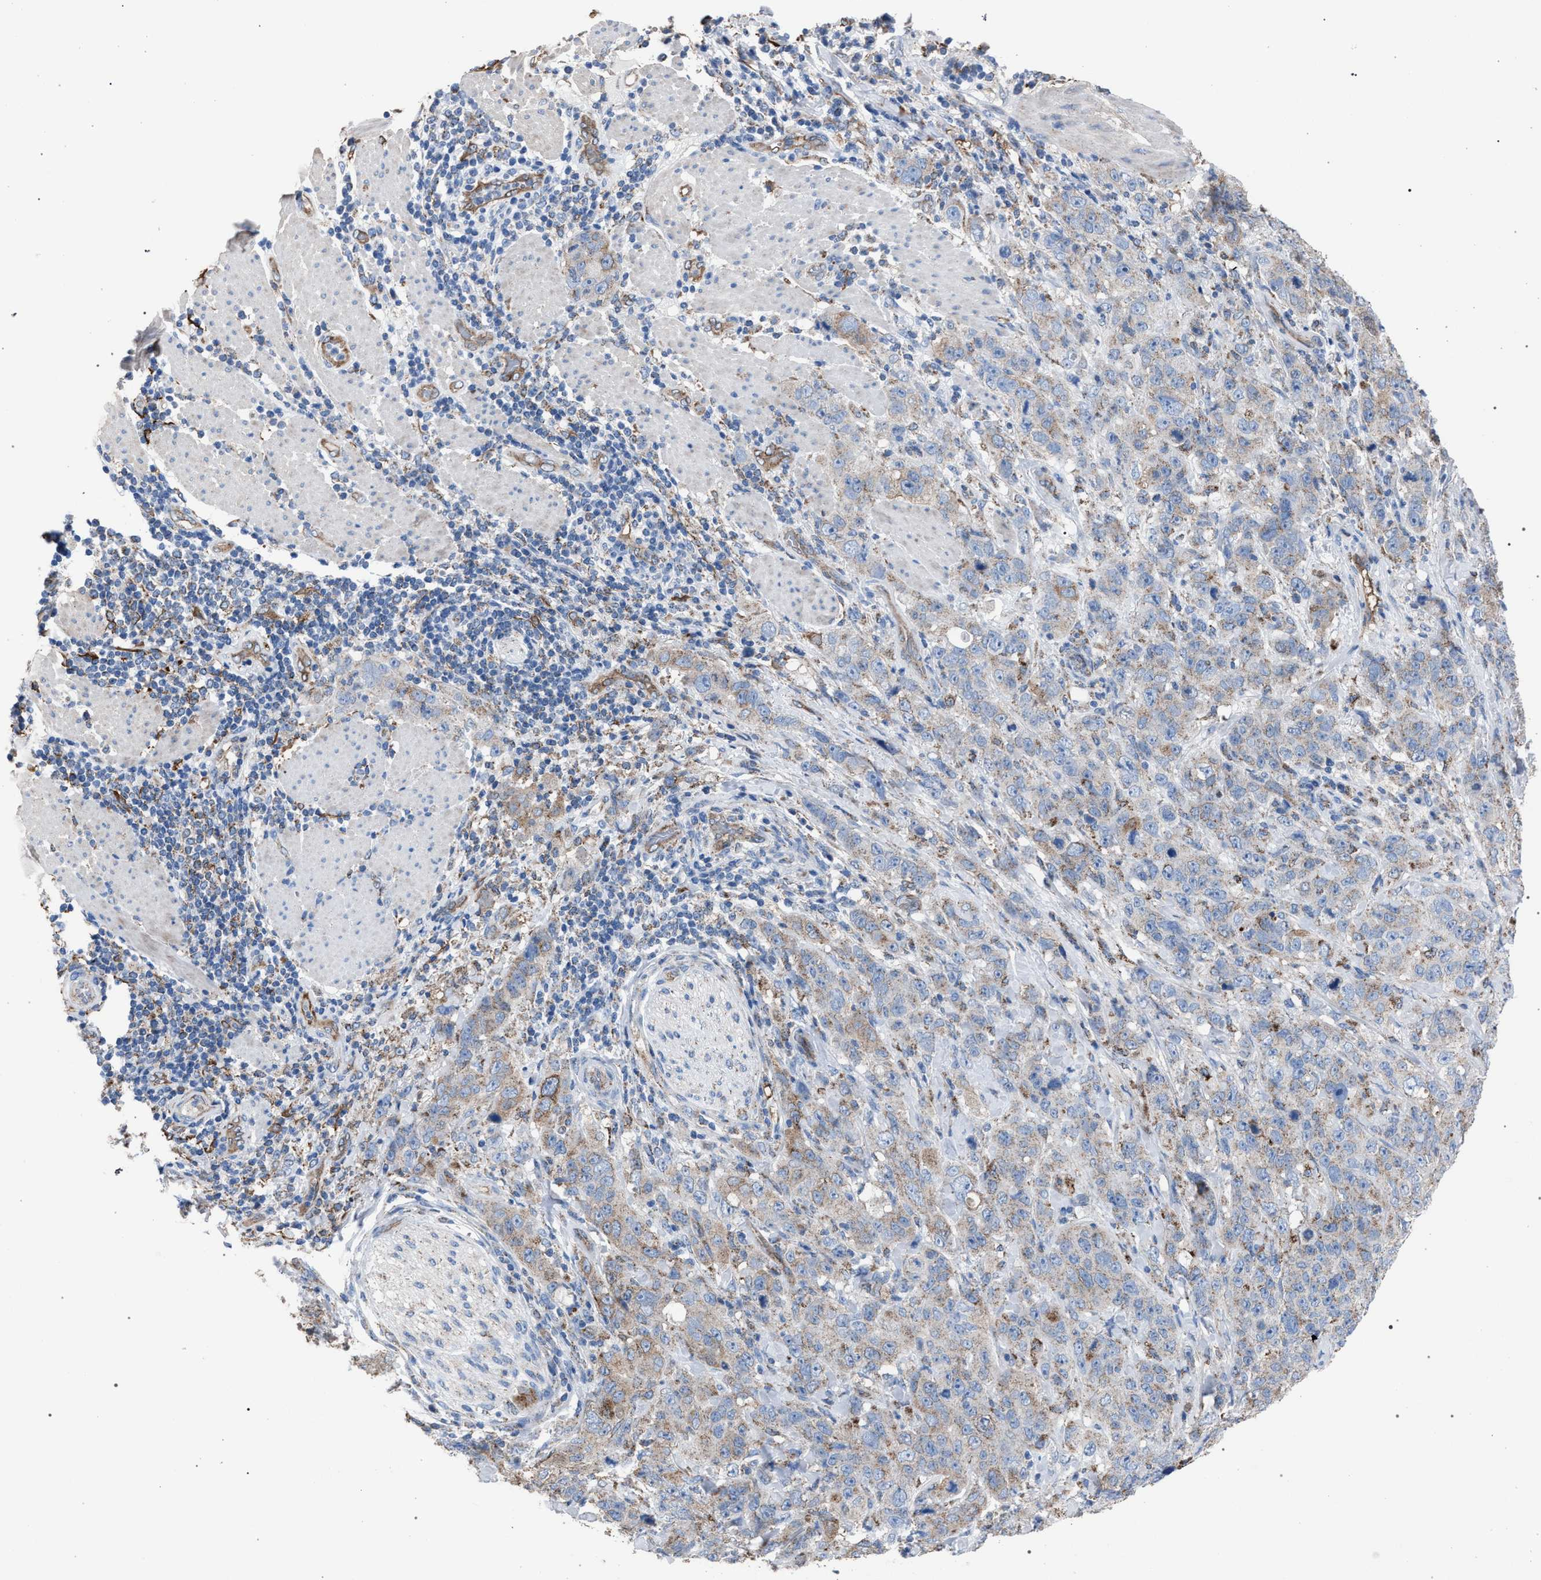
{"staining": {"intensity": "weak", "quantity": "25%-75%", "location": "cytoplasmic/membranous"}, "tissue": "stomach cancer", "cell_type": "Tumor cells", "image_type": "cancer", "snomed": [{"axis": "morphology", "description": "Adenocarcinoma, NOS"}, {"axis": "topography", "description": "Stomach"}], "caption": "Immunohistochemistry (IHC) image of neoplastic tissue: human stomach adenocarcinoma stained using immunohistochemistry reveals low levels of weak protein expression localized specifically in the cytoplasmic/membranous of tumor cells, appearing as a cytoplasmic/membranous brown color.", "gene": "HSD17B4", "patient": {"sex": "male", "age": 48}}